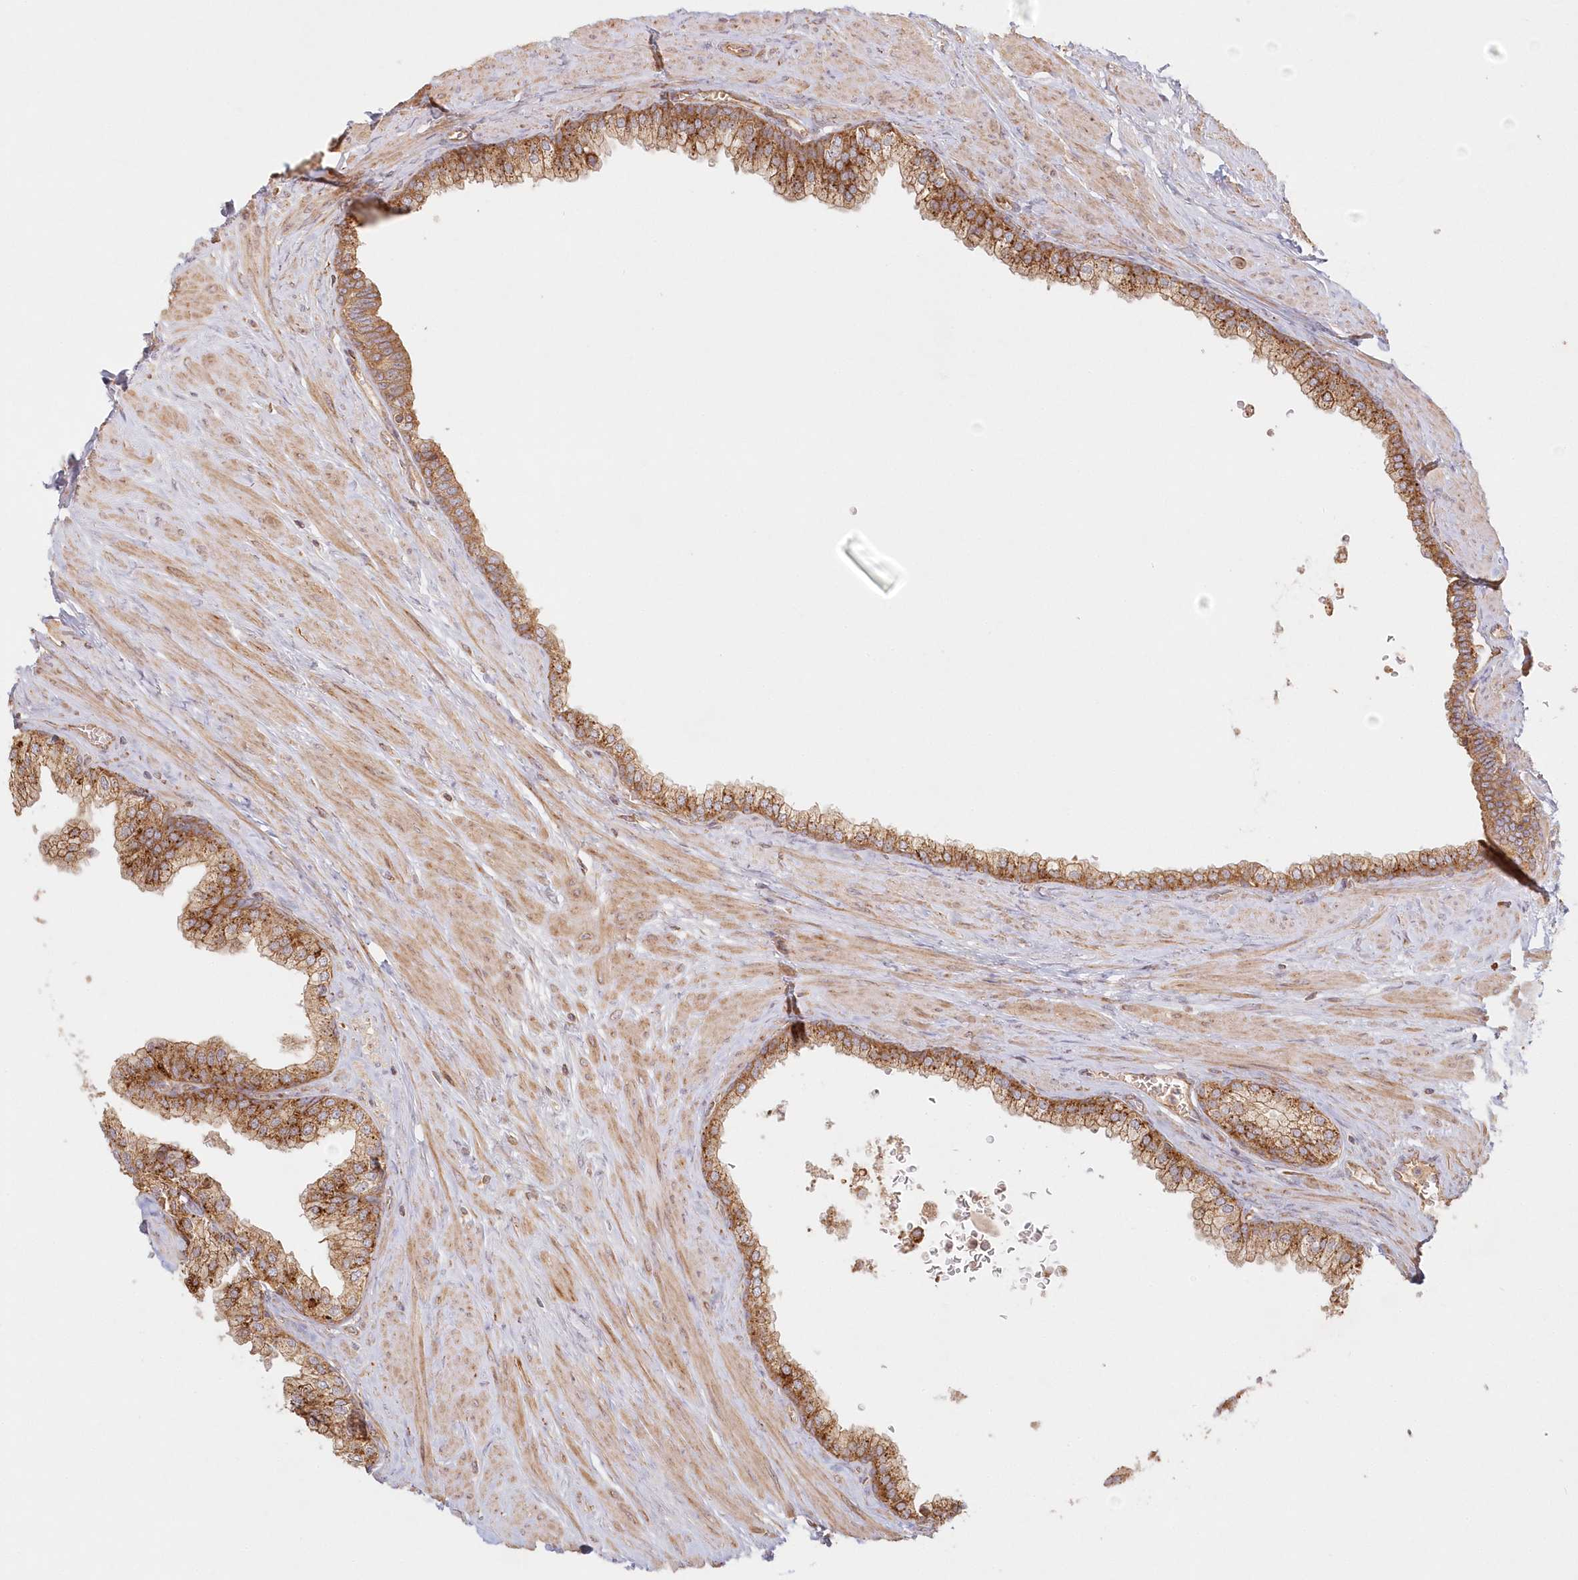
{"staining": {"intensity": "strong", "quantity": ">75%", "location": "cytoplasmic/membranous"}, "tissue": "prostate", "cell_type": "Glandular cells", "image_type": "normal", "snomed": [{"axis": "morphology", "description": "Normal tissue, NOS"}, {"axis": "morphology", "description": "Urothelial carcinoma, Low grade"}, {"axis": "topography", "description": "Urinary bladder"}, {"axis": "topography", "description": "Prostate"}], "caption": "This photomicrograph reveals immunohistochemistry staining of benign human prostate, with high strong cytoplasmic/membranous expression in about >75% of glandular cells.", "gene": "KIAA0232", "patient": {"sex": "male", "age": 60}}